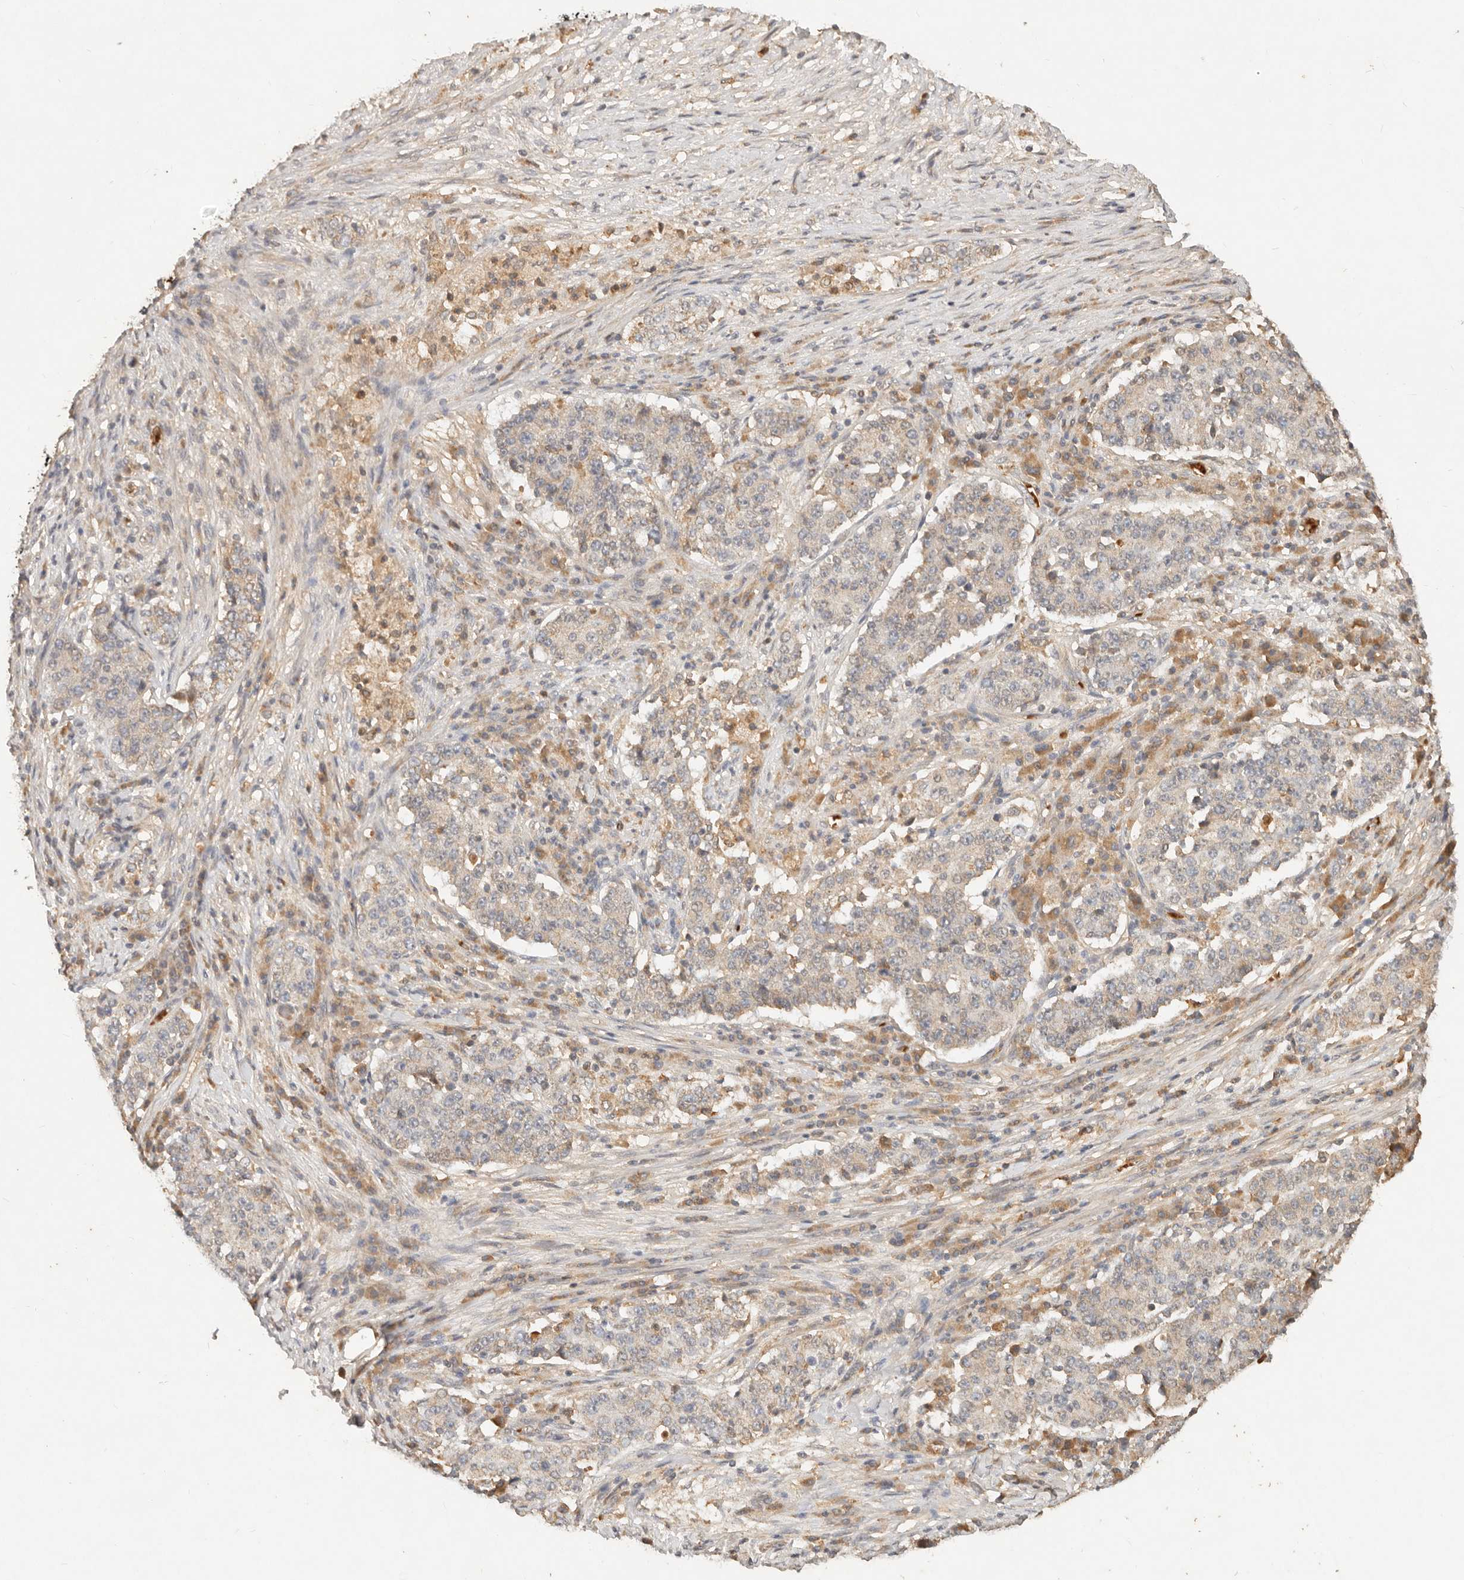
{"staining": {"intensity": "negative", "quantity": "none", "location": "none"}, "tissue": "stomach cancer", "cell_type": "Tumor cells", "image_type": "cancer", "snomed": [{"axis": "morphology", "description": "Adenocarcinoma, NOS"}, {"axis": "topography", "description": "Stomach"}], "caption": "This is an immunohistochemistry histopathology image of human adenocarcinoma (stomach). There is no expression in tumor cells.", "gene": "FREM2", "patient": {"sex": "male", "age": 59}}